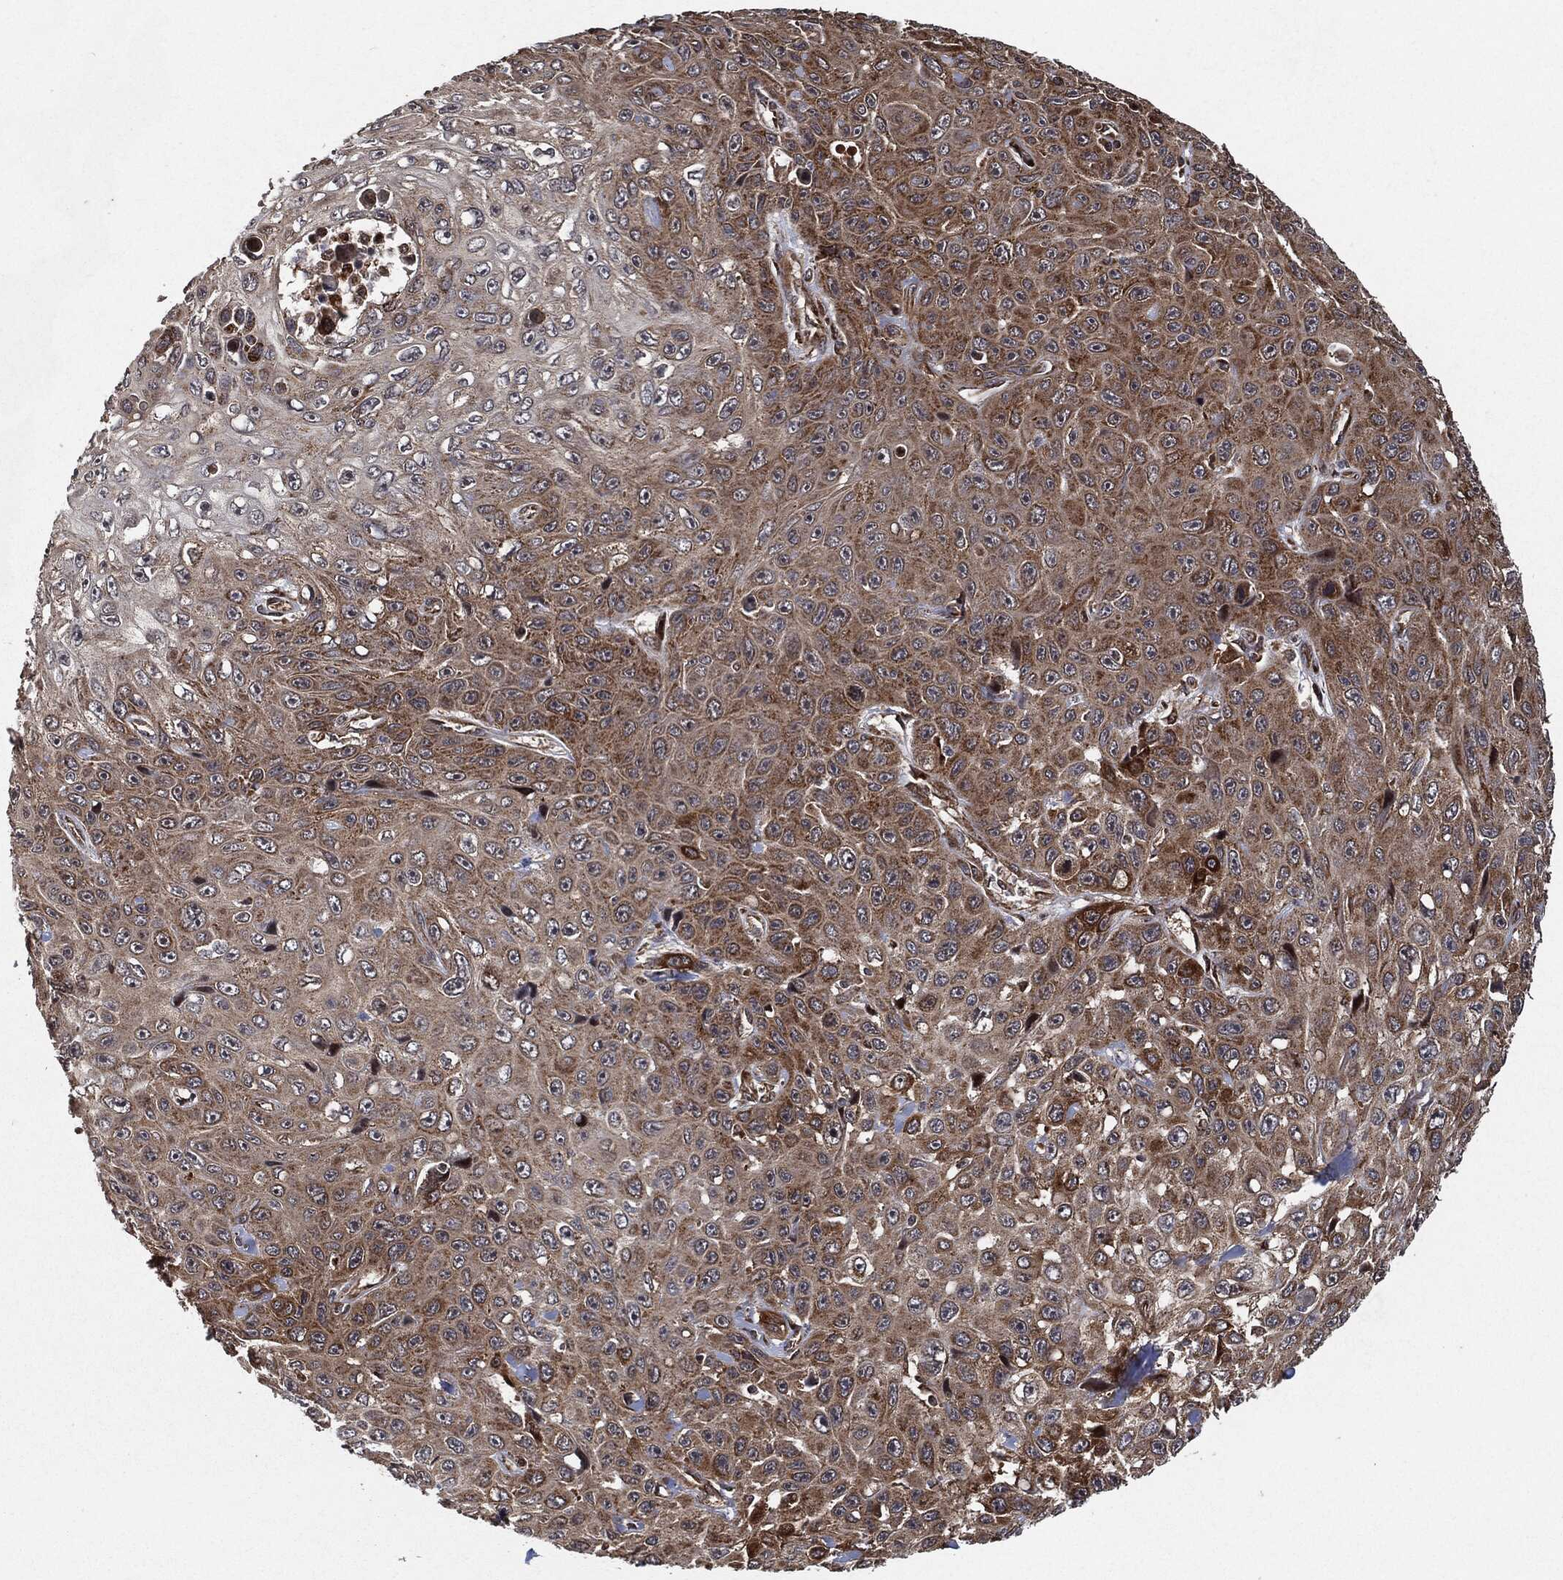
{"staining": {"intensity": "moderate", "quantity": "25%-75%", "location": "cytoplasmic/membranous"}, "tissue": "skin cancer", "cell_type": "Tumor cells", "image_type": "cancer", "snomed": [{"axis": "morphology", "description": "Squamous cell carcinoma, NOS"}, {"axis": "topography", "description": "Skin"}], "caption": "Protein staining by immunohistochemistry shows moderate cytoplasmic/membranous staining in approximately 25%-75% of tumor cells in squamous cell carcinoma (skin).", "gene": "BCAR1", "patient": {"sex": "male", "age": 82}}